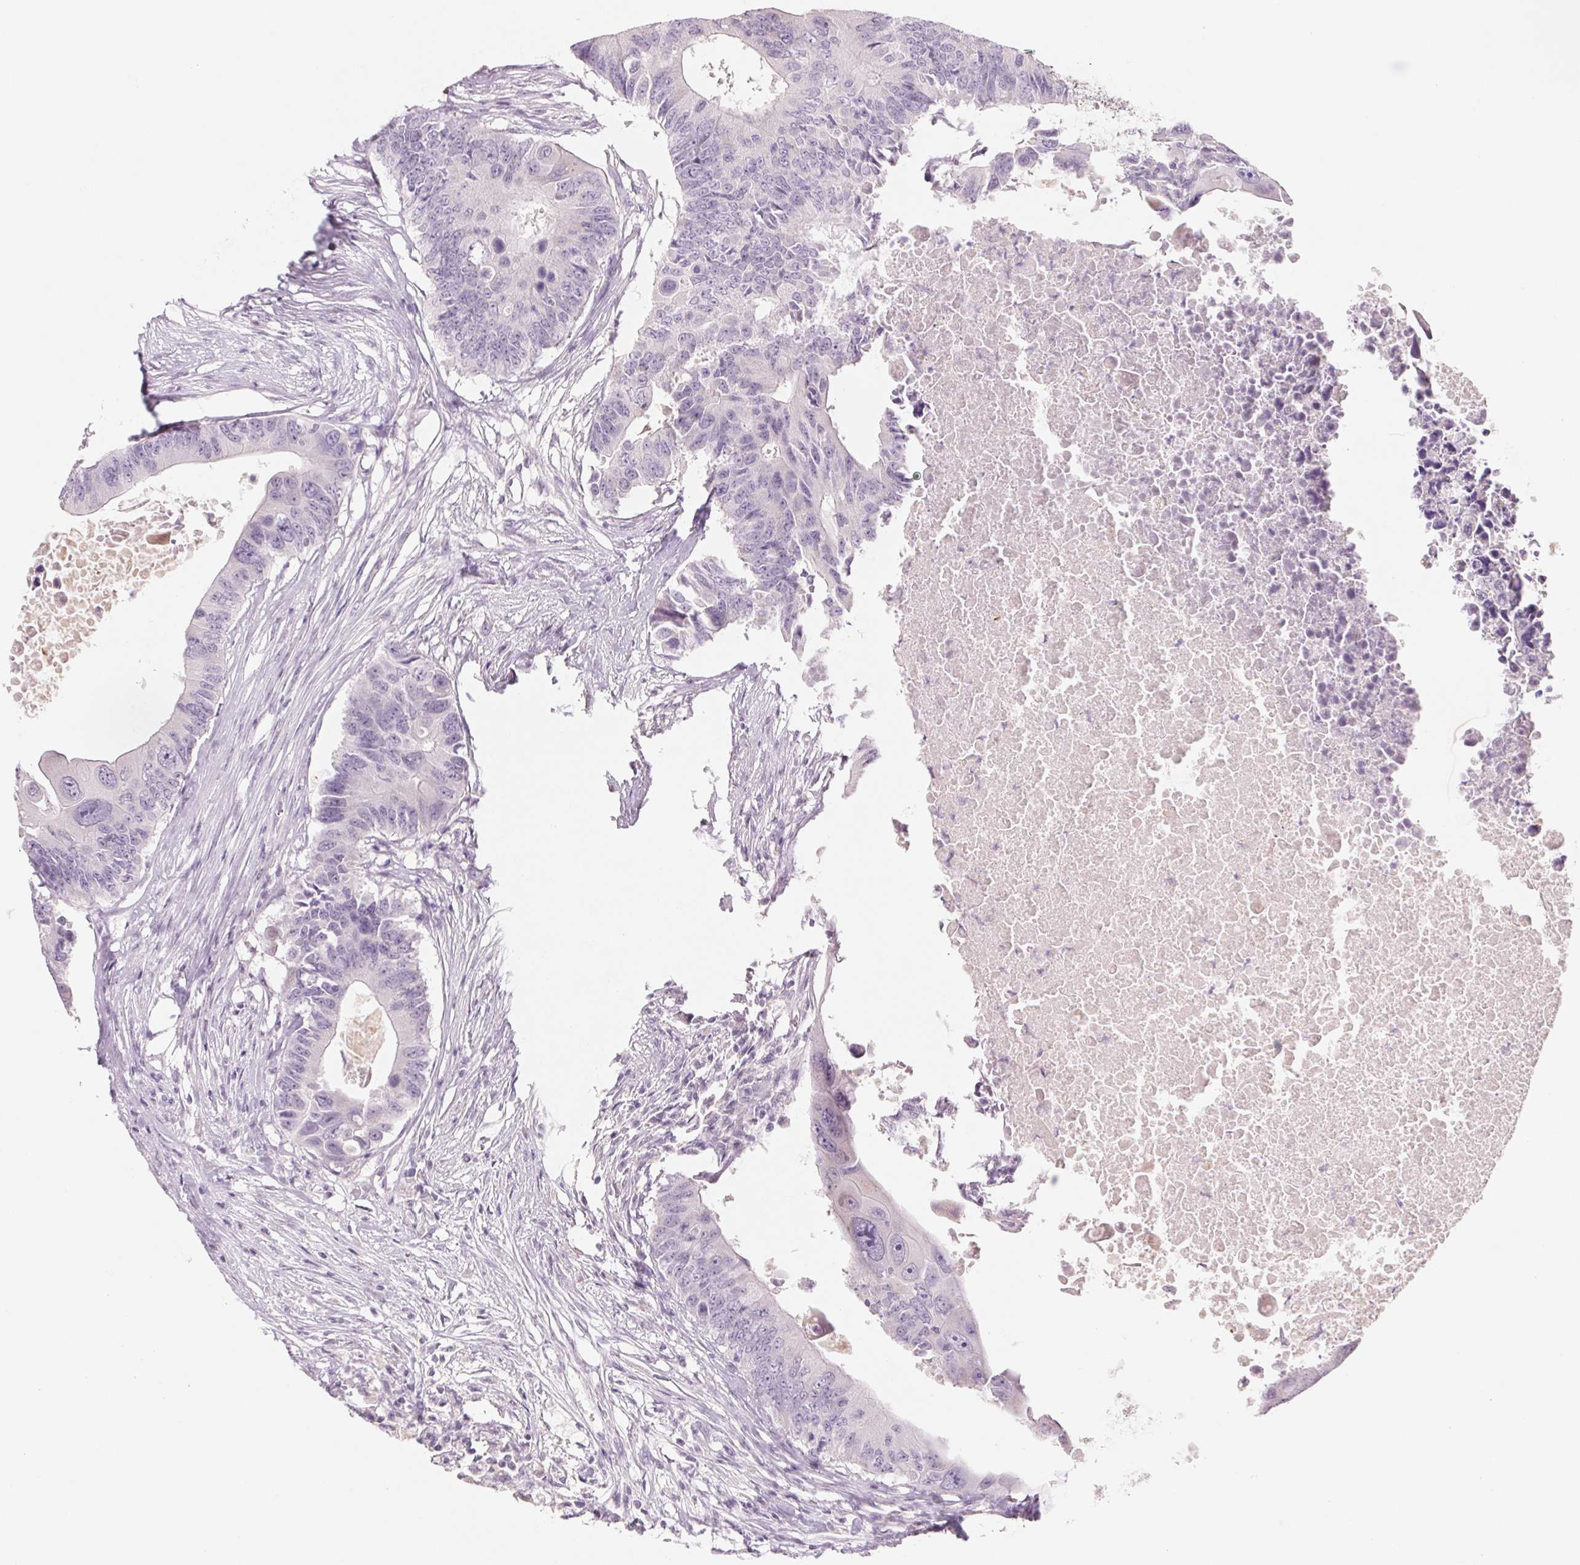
{"staining": {"intensity": "negative", "quantity": "none", "location": "none"}, "tissue": "colorectal cancer", "cell_type": "Tumor cells", "image_type": "cancer", "snomed": [{"axis": "morphology", "description": "Adenocarcinoma, NOS"}, {"axis": "topography", "description": "Colon"}], "caption": "DAB immunohistochemical staining of human colorectal cancer (adenocarcinoma) displays no significant staining in tumor cells.", "gene": "POU1F1", "patient": {"sex": "male", "age": 71}}